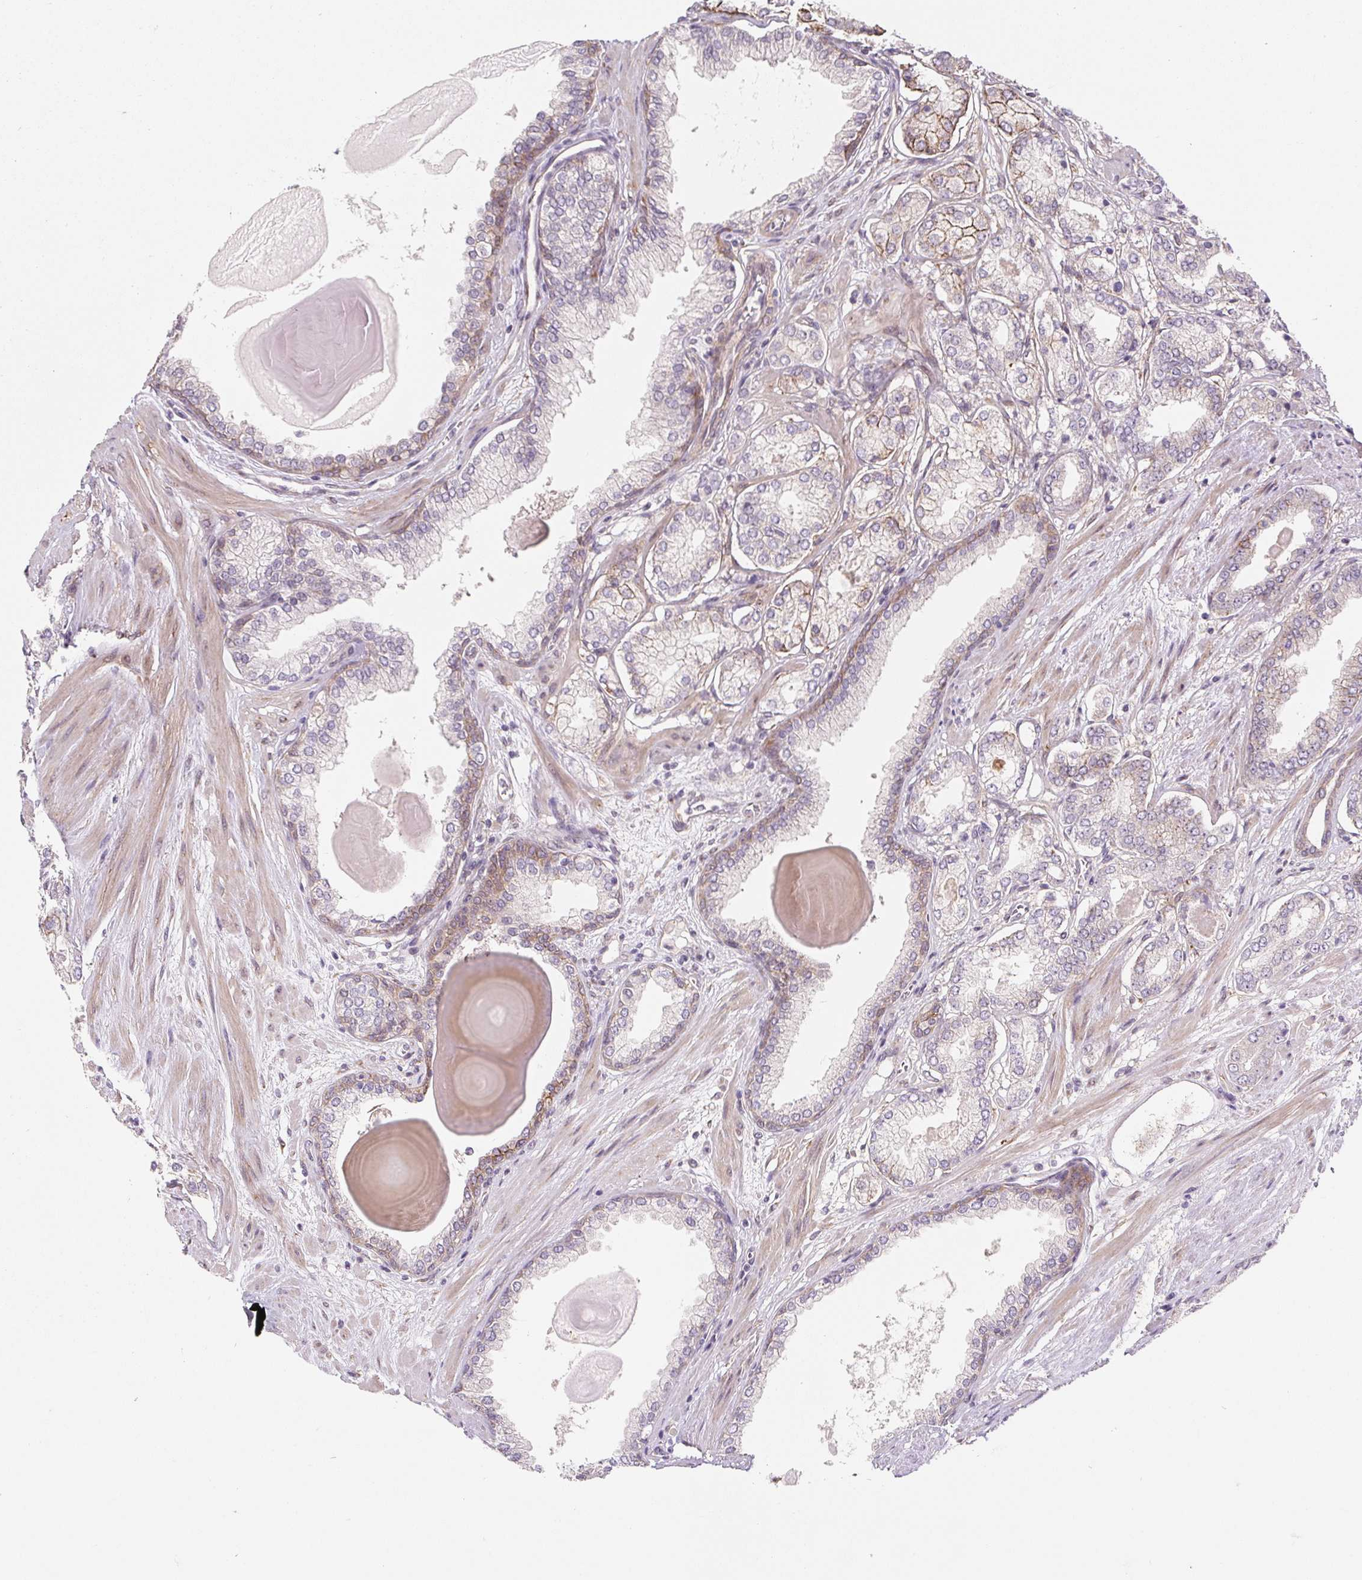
{"staining": {"intensity": "negative", "quantity": "none", "location": "none"}, "tissue": "prostate cancer", "cell_type": "Tumor cells", "image_type": "cancer", "snomed": [{"axis": "morphology", "description": "Adenocarcinoma, Low grade"}, {"axis": "topography", "description": "Prostate"}], "caption": "A histopathology image of human adenocarcinoma (low-grade) (prostate) is negative for staining in tumor cells. (DAB immunohistochemistry, high magnification).", "gene": "LYPD5", "patient": {"sex": "male", "age": 64}}